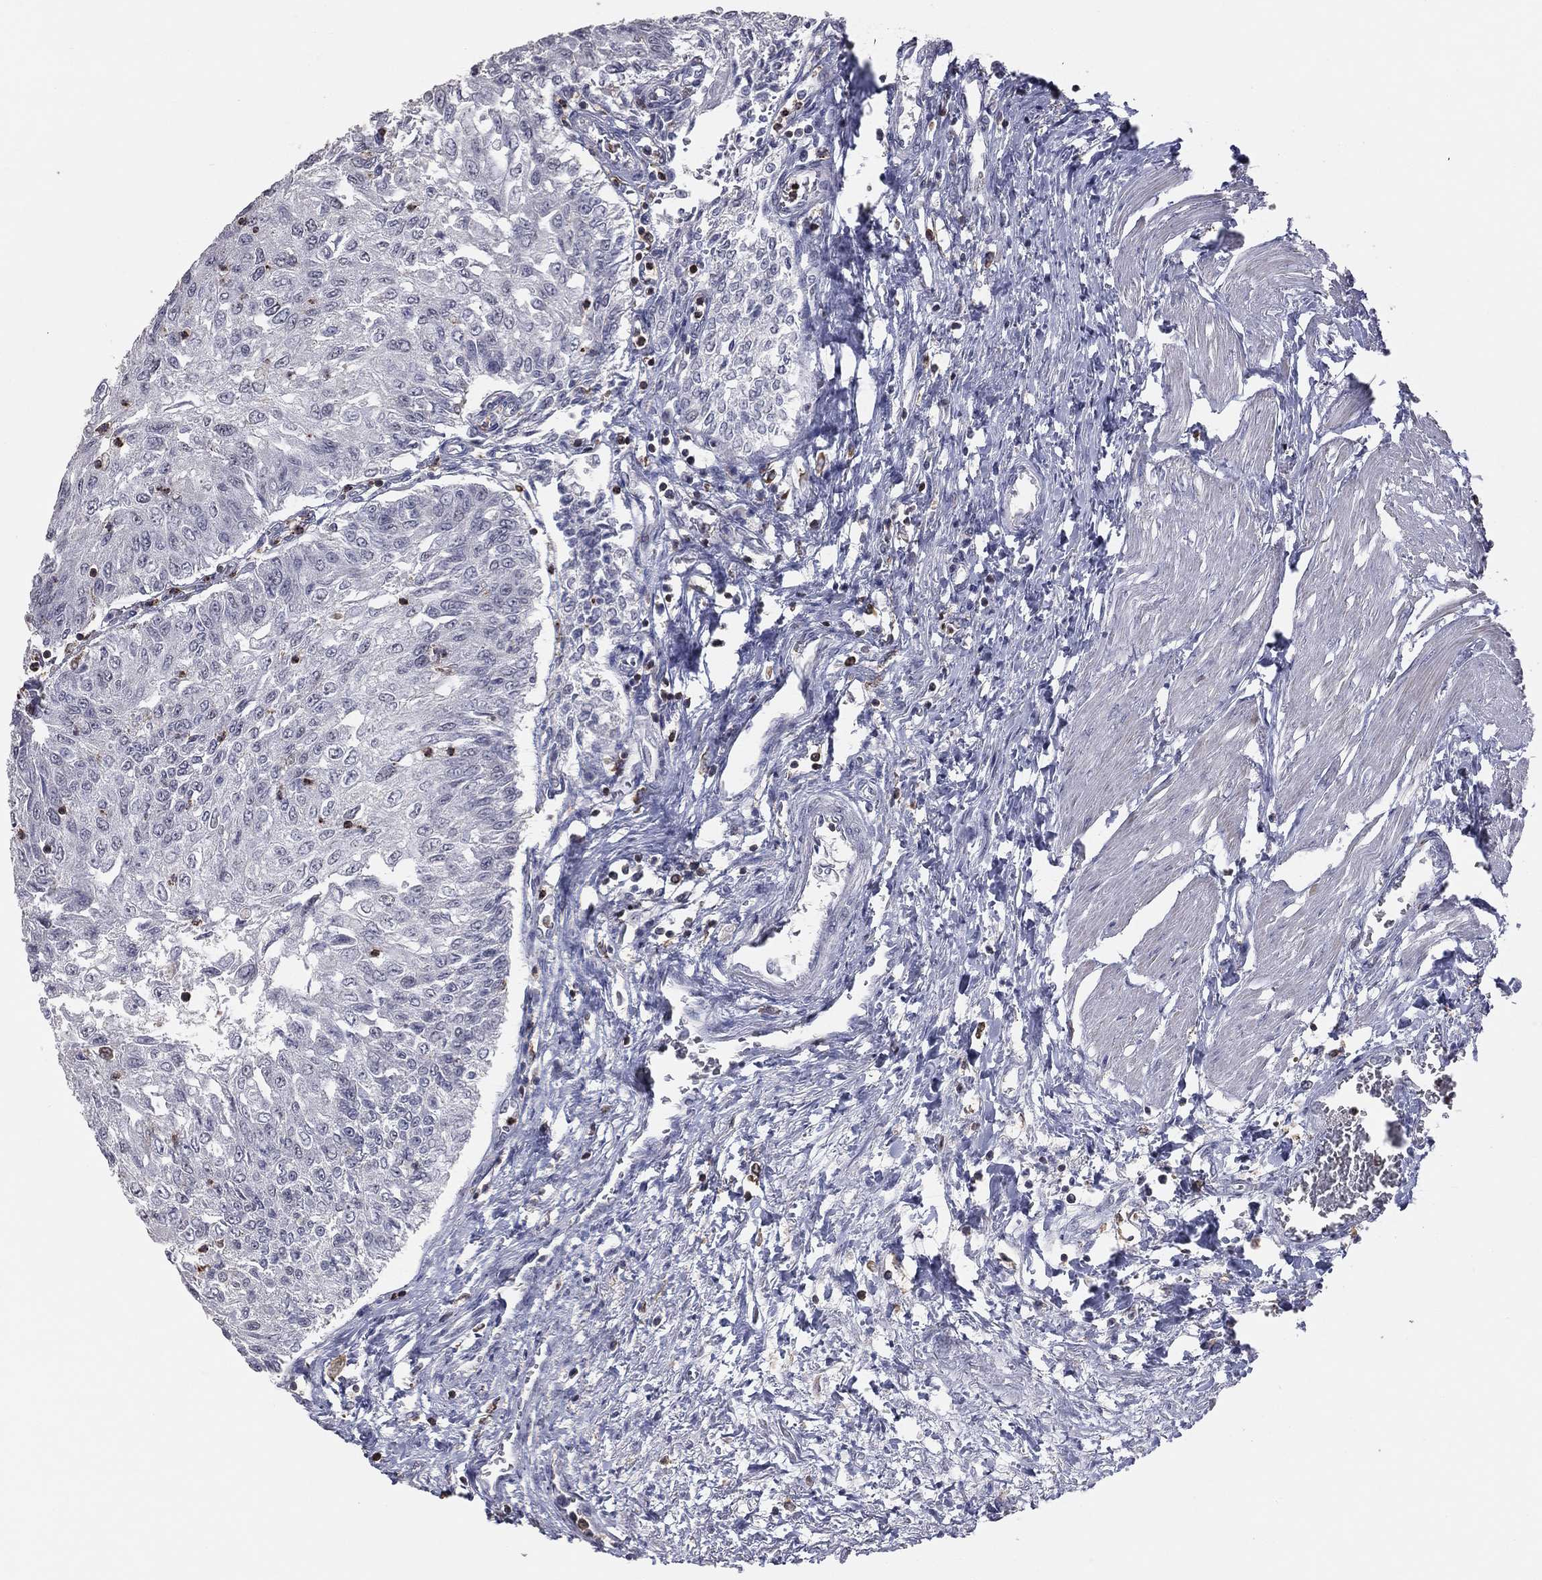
{"staining": {"intensity": "negative", "quantity": "none", "location": "none"}, "tissue": "urothelial cancer", "cell_type": "Tumor cells", "image_type": "cancer", "snomed": [{"axis": "morphology", "description": "Urothelial carcinoma, Low grade"}, {"axis": "topography", "description": "Urinary bladder"}], "caption": "Immunohistochemistry of human urothelial cancer exhibits no expression in tumor cells. (Immunohistochemistry, brightfield microscopy, high magnification).", "gene": "PSTPIP1", "patient": {"sex": "male", "age": 78}}